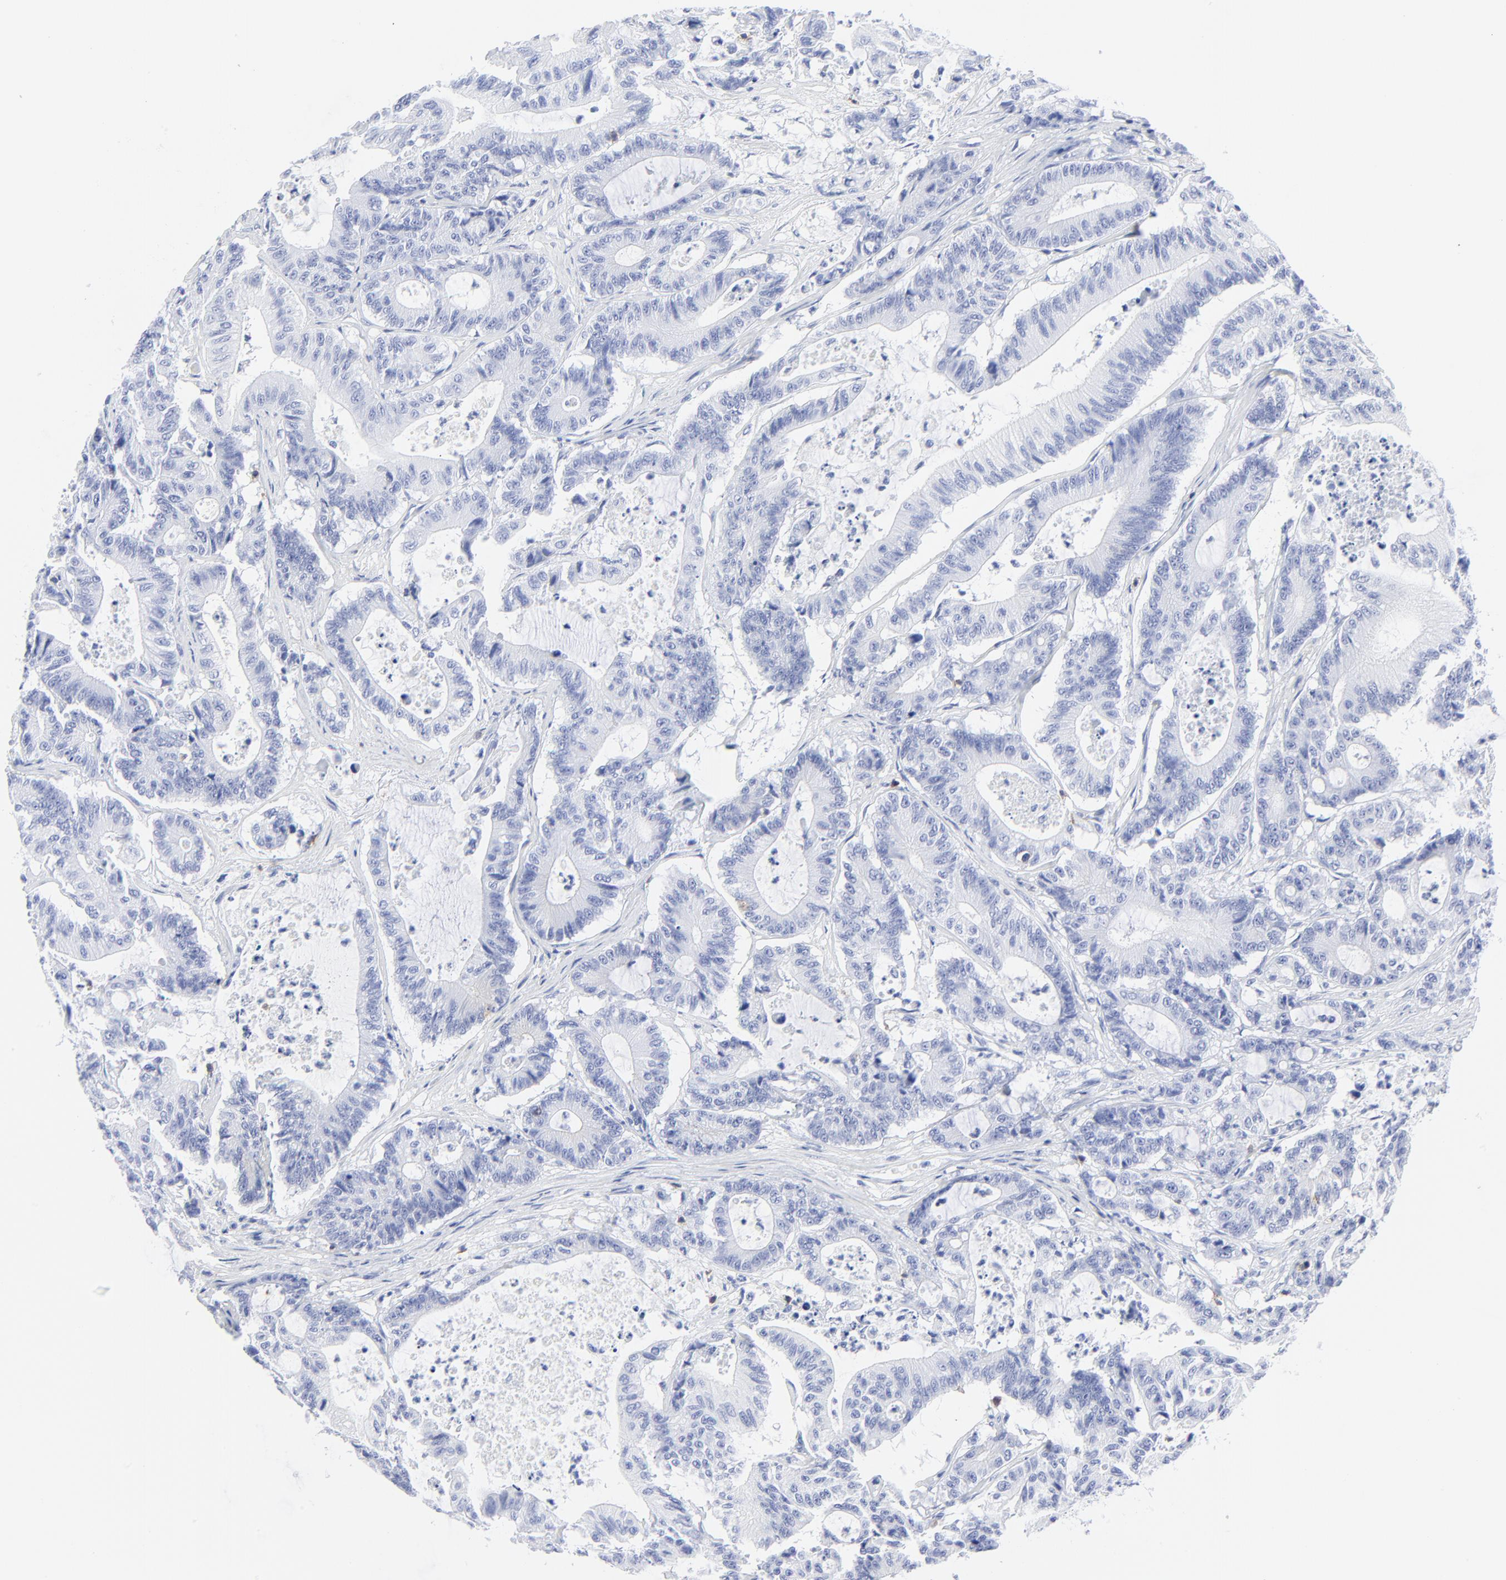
{"staining": {"intensity": "negative", "quantity": "none", "location": "none"}, "tissue": "colorectal cancer", "cell_type": "Tumor cells", "image_type": "cancer", "snomed": [{"axis": "morphology", "description": "Adenocarcinoma, NOS"}, {"axis": "topography", "description": "Colon"}], "caption": "Adenocarcinoma (colorectal) was stained to show a protein in brown. There is no significant positivity in tumor cells.", "gene": "LCK", "patient": {"sex": "female", "age": 84}}